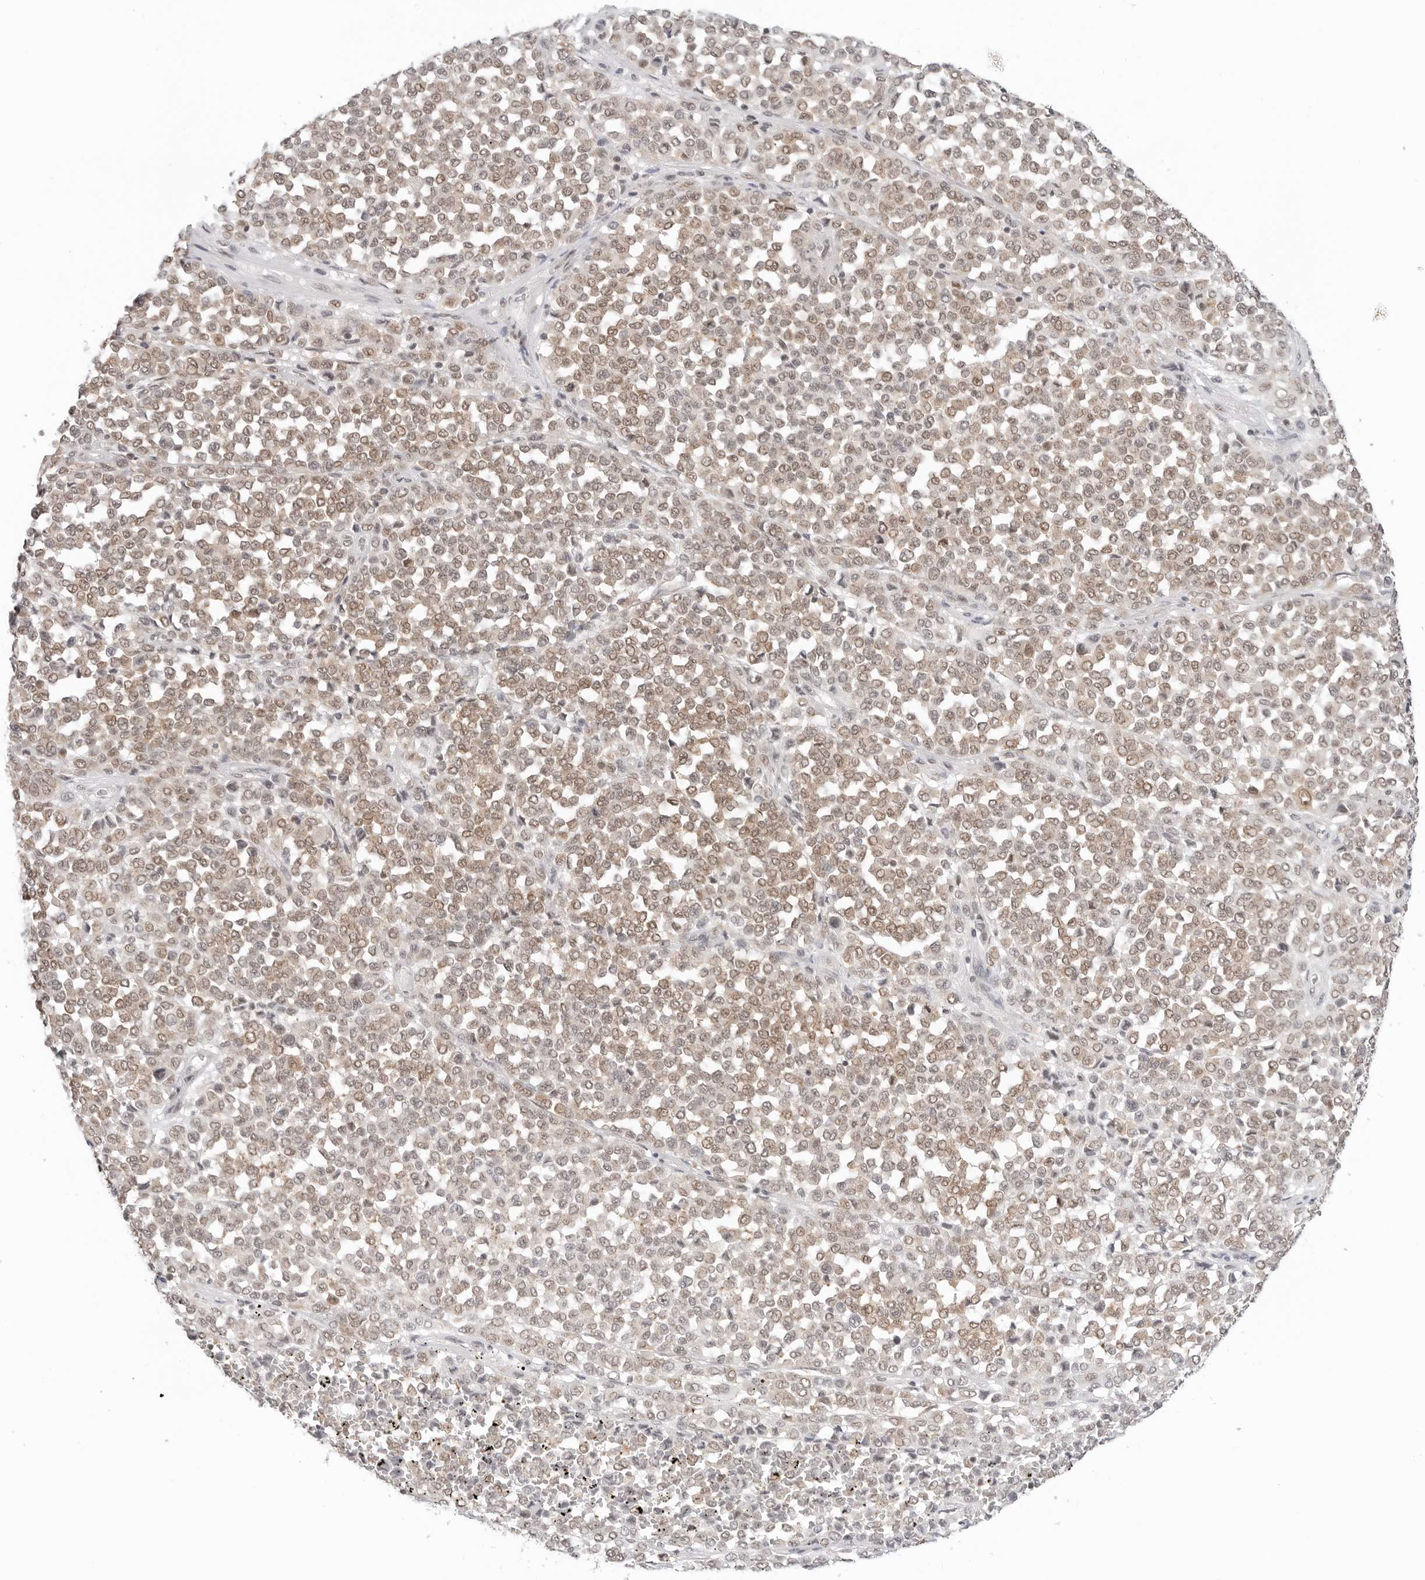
{"staining": {"intensity": "moderate", "quantity": ">75%", "location": "nuclear"}, "tissue": "melanoma", "cell_type": "Tumor cells", "image_type": "cancer", "snomed": [{"axis": "morphology", "description": "Malignant melanoma, Metastatic site"}, {"axis": "topography", "description": "Pancreas"}], "caption": "The image exhibits a brown stain indicating the presence of a protein in the nuclear of tumor cells in melanoma.", "gene": "METAP1", "patient": {"sex": "female", "age": 30}}